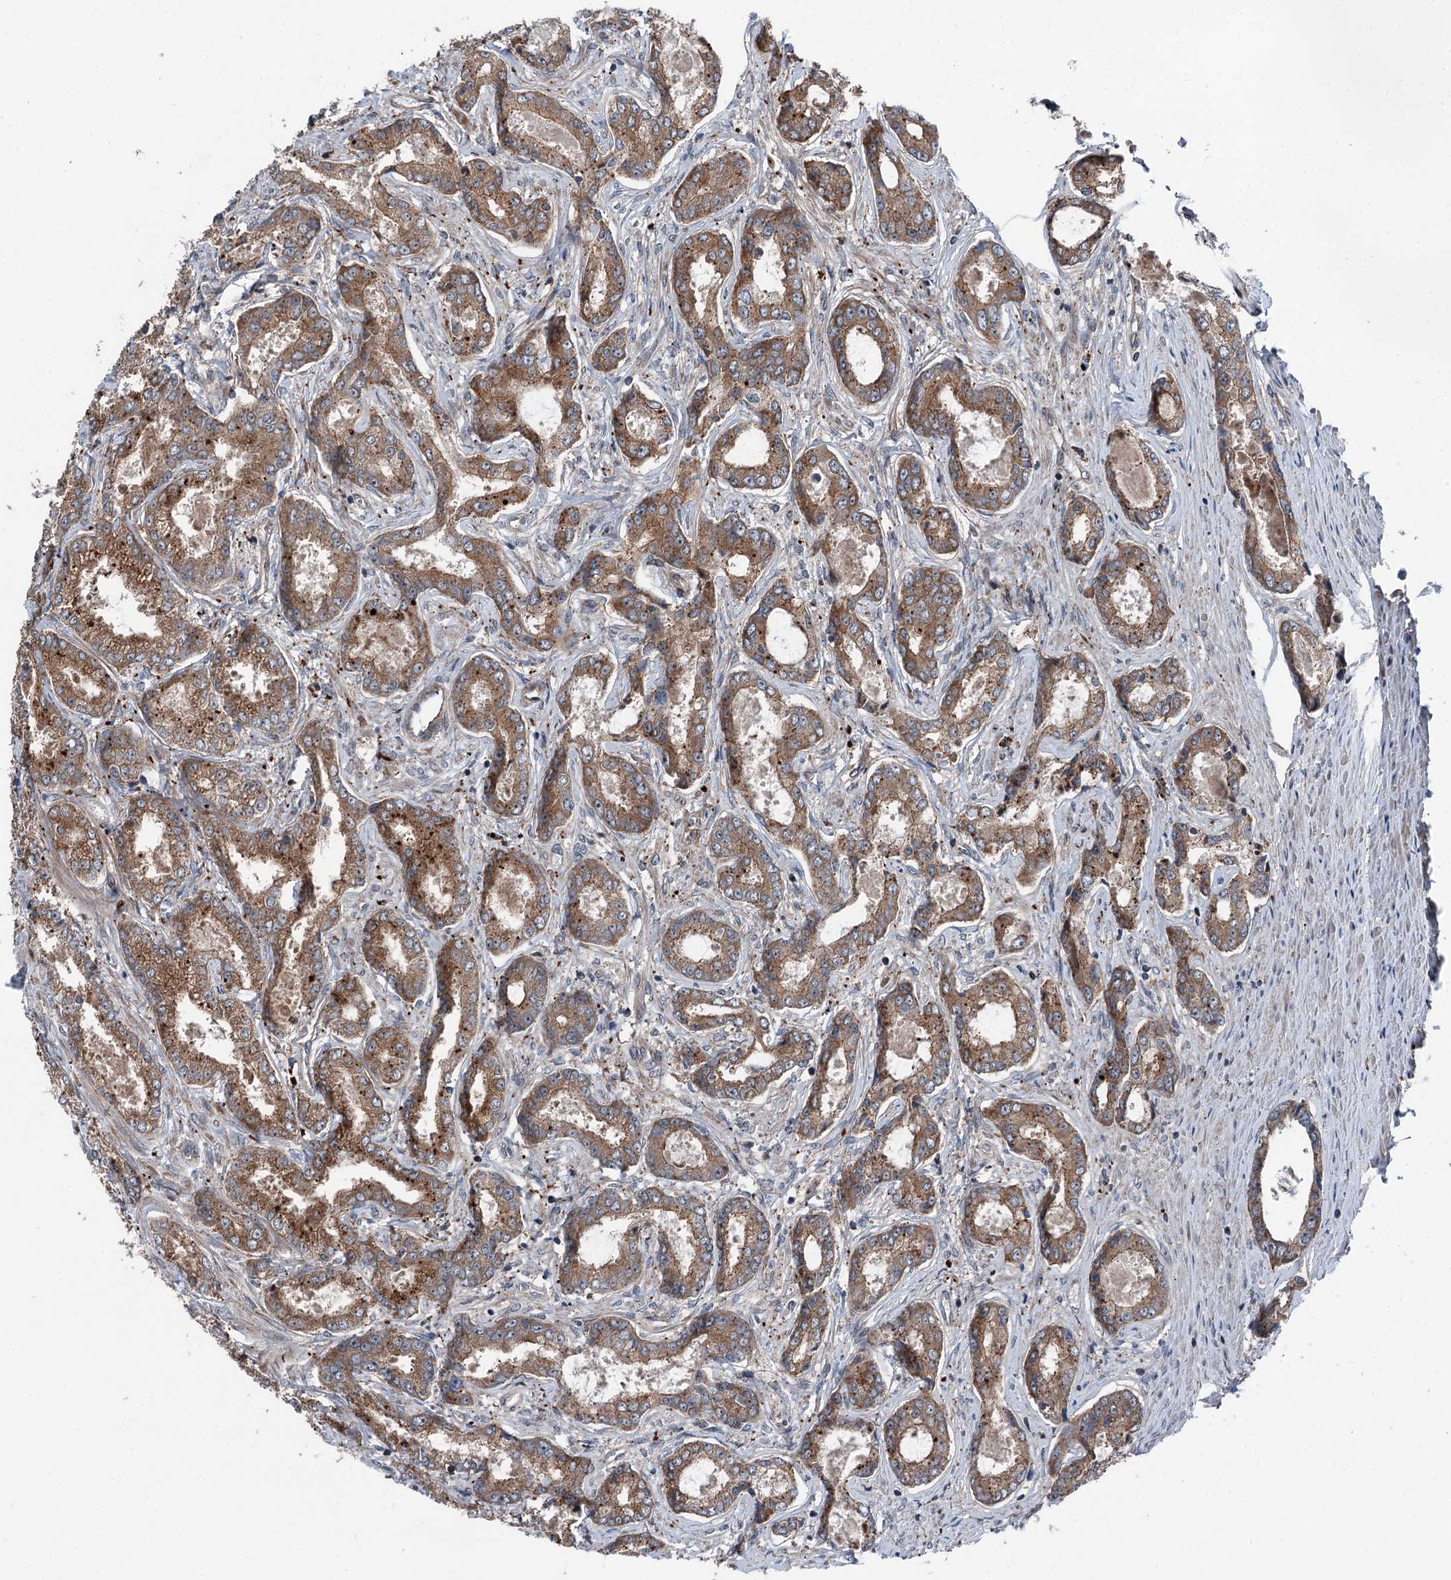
{"staining": {"intensity": "moderate", "quantity": ">75%", "location": "cytoplasmic/membranous"}, "tissue": "prostate cancer", "cell_type": "Tumor cells", "image_type": "cancer", "snomed": [{"axis": "morphology", "description": "Adenocarcinoma, Low grade"}, {"axis": "topography", "description": "Prostate"}], "caption": "Brown immunohistochemical staining in human low-grade adenocarcinoma (prostate) demonstrates moderate cytoplasmic/membranous staining in about >75% of tumor cells. The staining is performed using DAB brown chromogen to label protein expression. The nuclei are counter-stained blue using hematoxylin.", "gene": "POLR1D", "patient": {"sex": "male", "age": 68}}